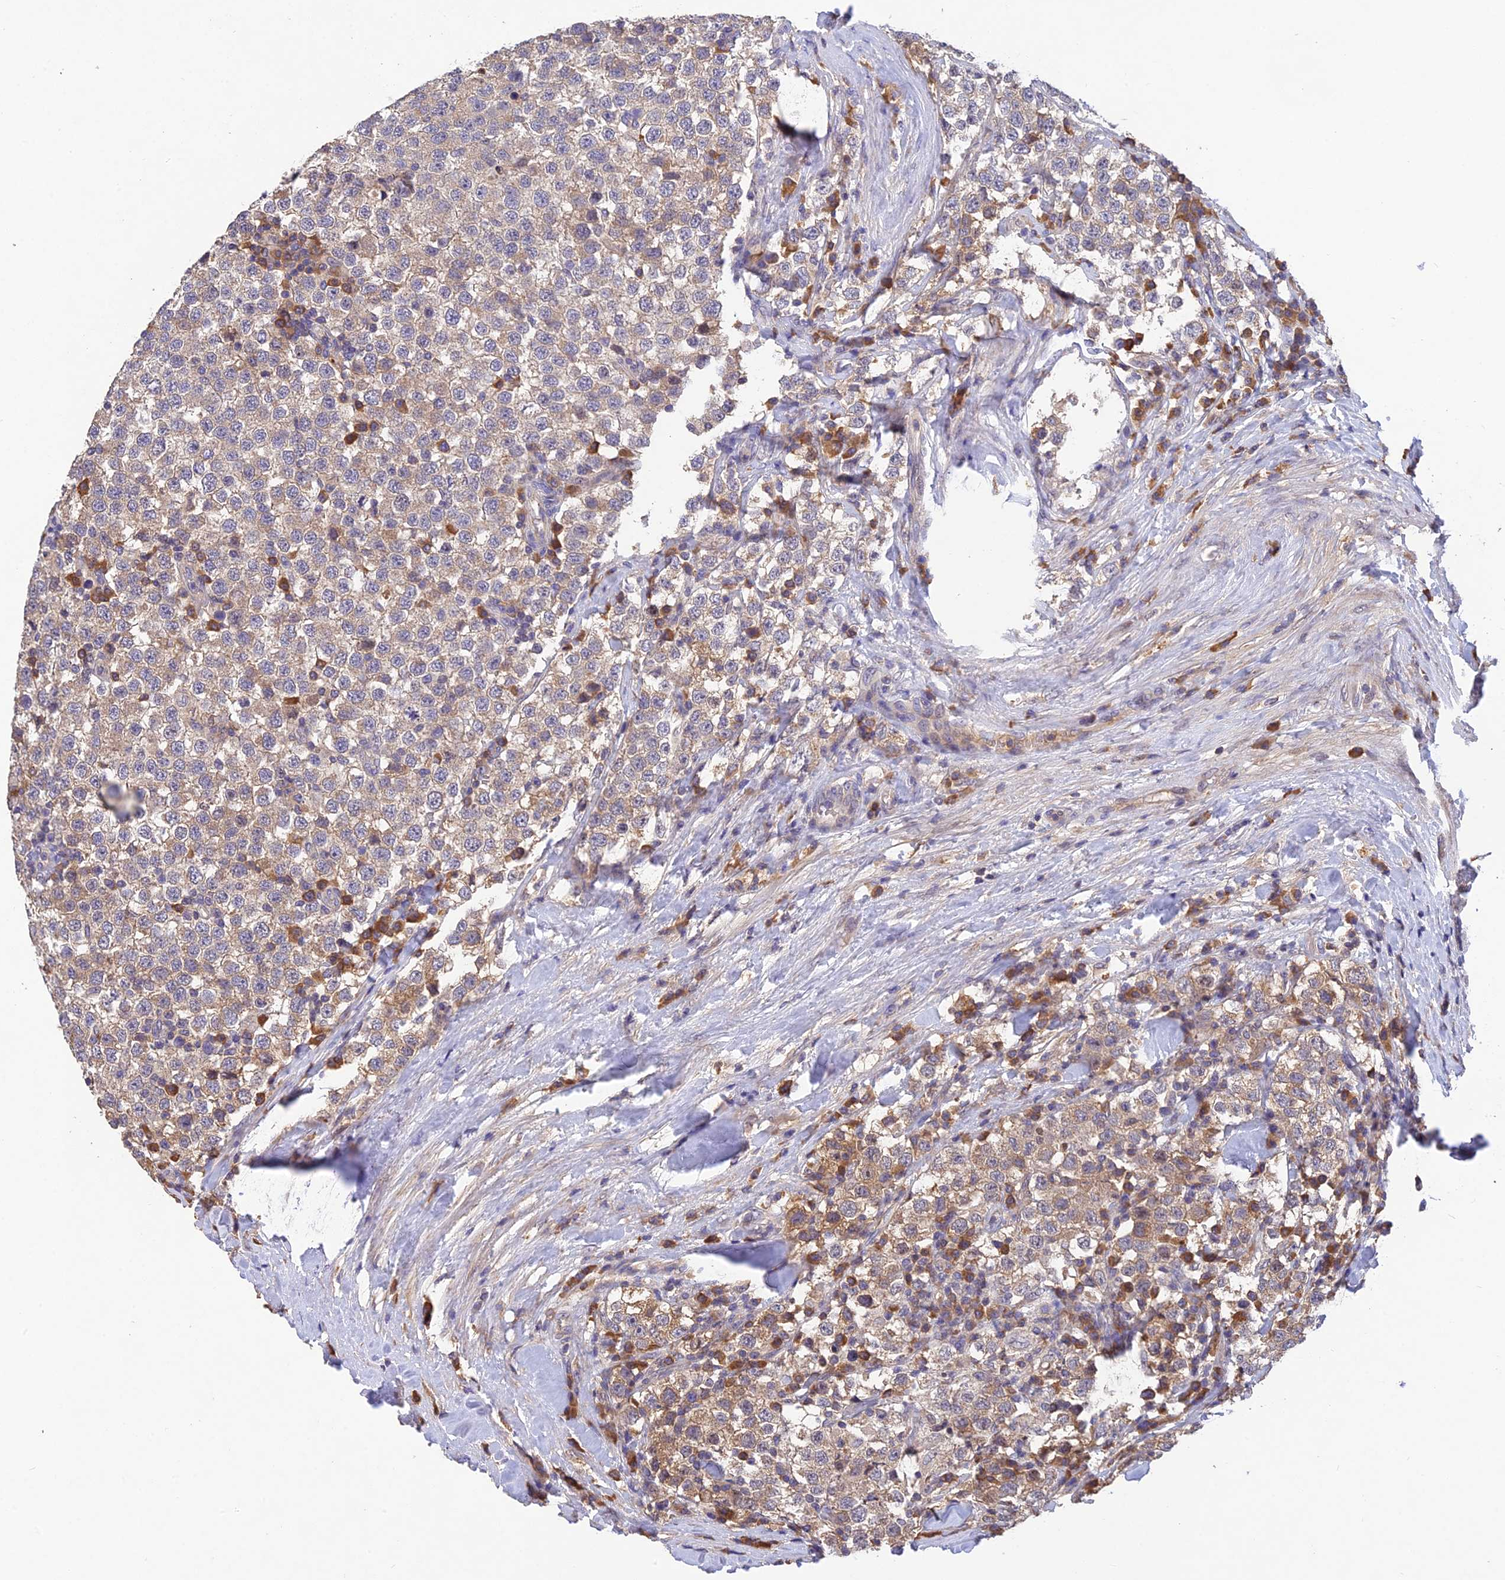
{"staining": {"intensity": "weak", "quantity": ">75%", "location": "cytoplasmic/membranous"}, "tissue": "testis cancer", "cell_type": "Tumor cells", "image_type": "cancer", "snomed": [{"axis": "morphology", "description": "Seminoma, NOS"}, {"axis": "topography", "description": "Testis"}], "caption": "Seminoma (testis) tissue shows weak cytoplasmic/membranous positivity in about >75% of tumor cells", "gene": "DENND5B", "patient": {"sex": "male", "age": 34}}